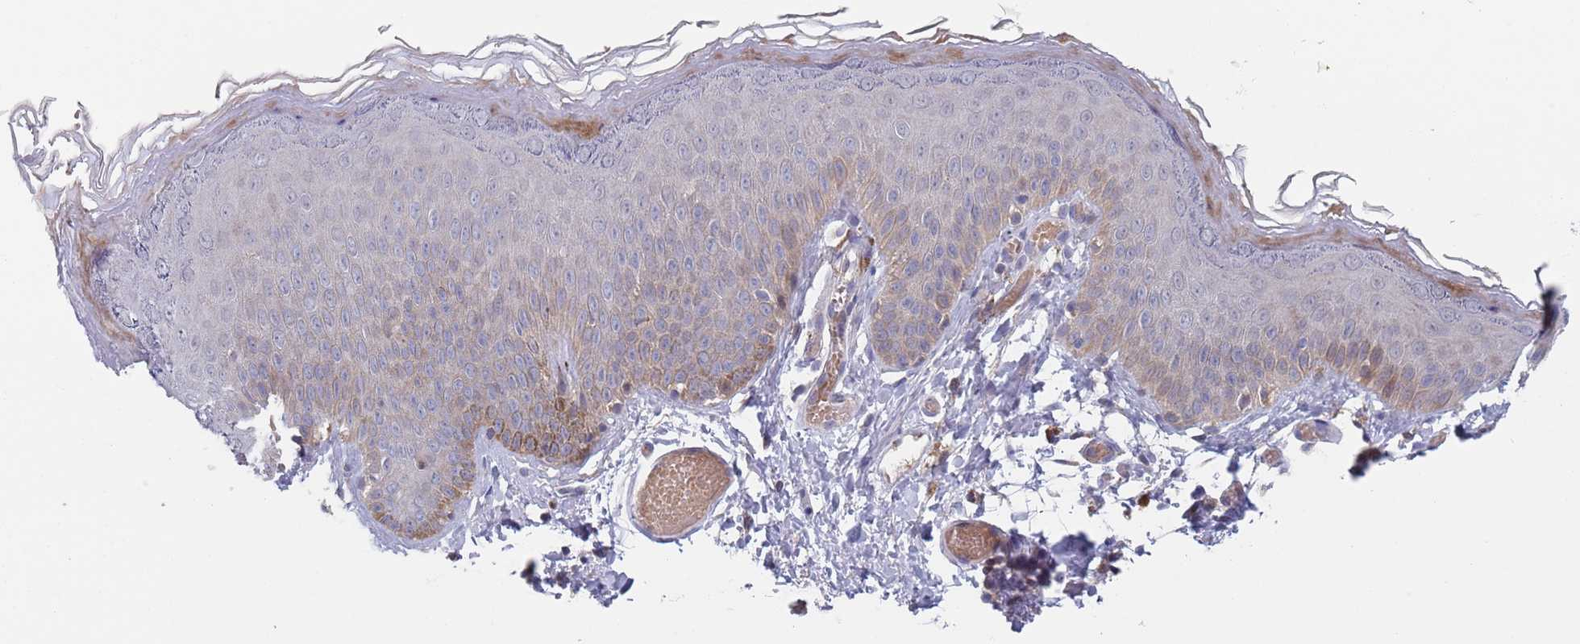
{"staining": {"intensity": "moderate", "quantity": "<25%", "location": "cytoplasmic/membranous"}, "tissue": "skin", "cell_type": "Epidermal cells", "image_type": "normal", "snomed": [{"axis": "morphology", "description": "Normal tissue, NOS"}, {"axis": "topography", "description": "Anal"}], "caption": "Protein analysis of benign skin demonstrates moderate cytoplasmic/membranous expression in about <25% of epidermal cells.", "gene": "ZNF140", "patient": {"sex": "female", "age": 40}}